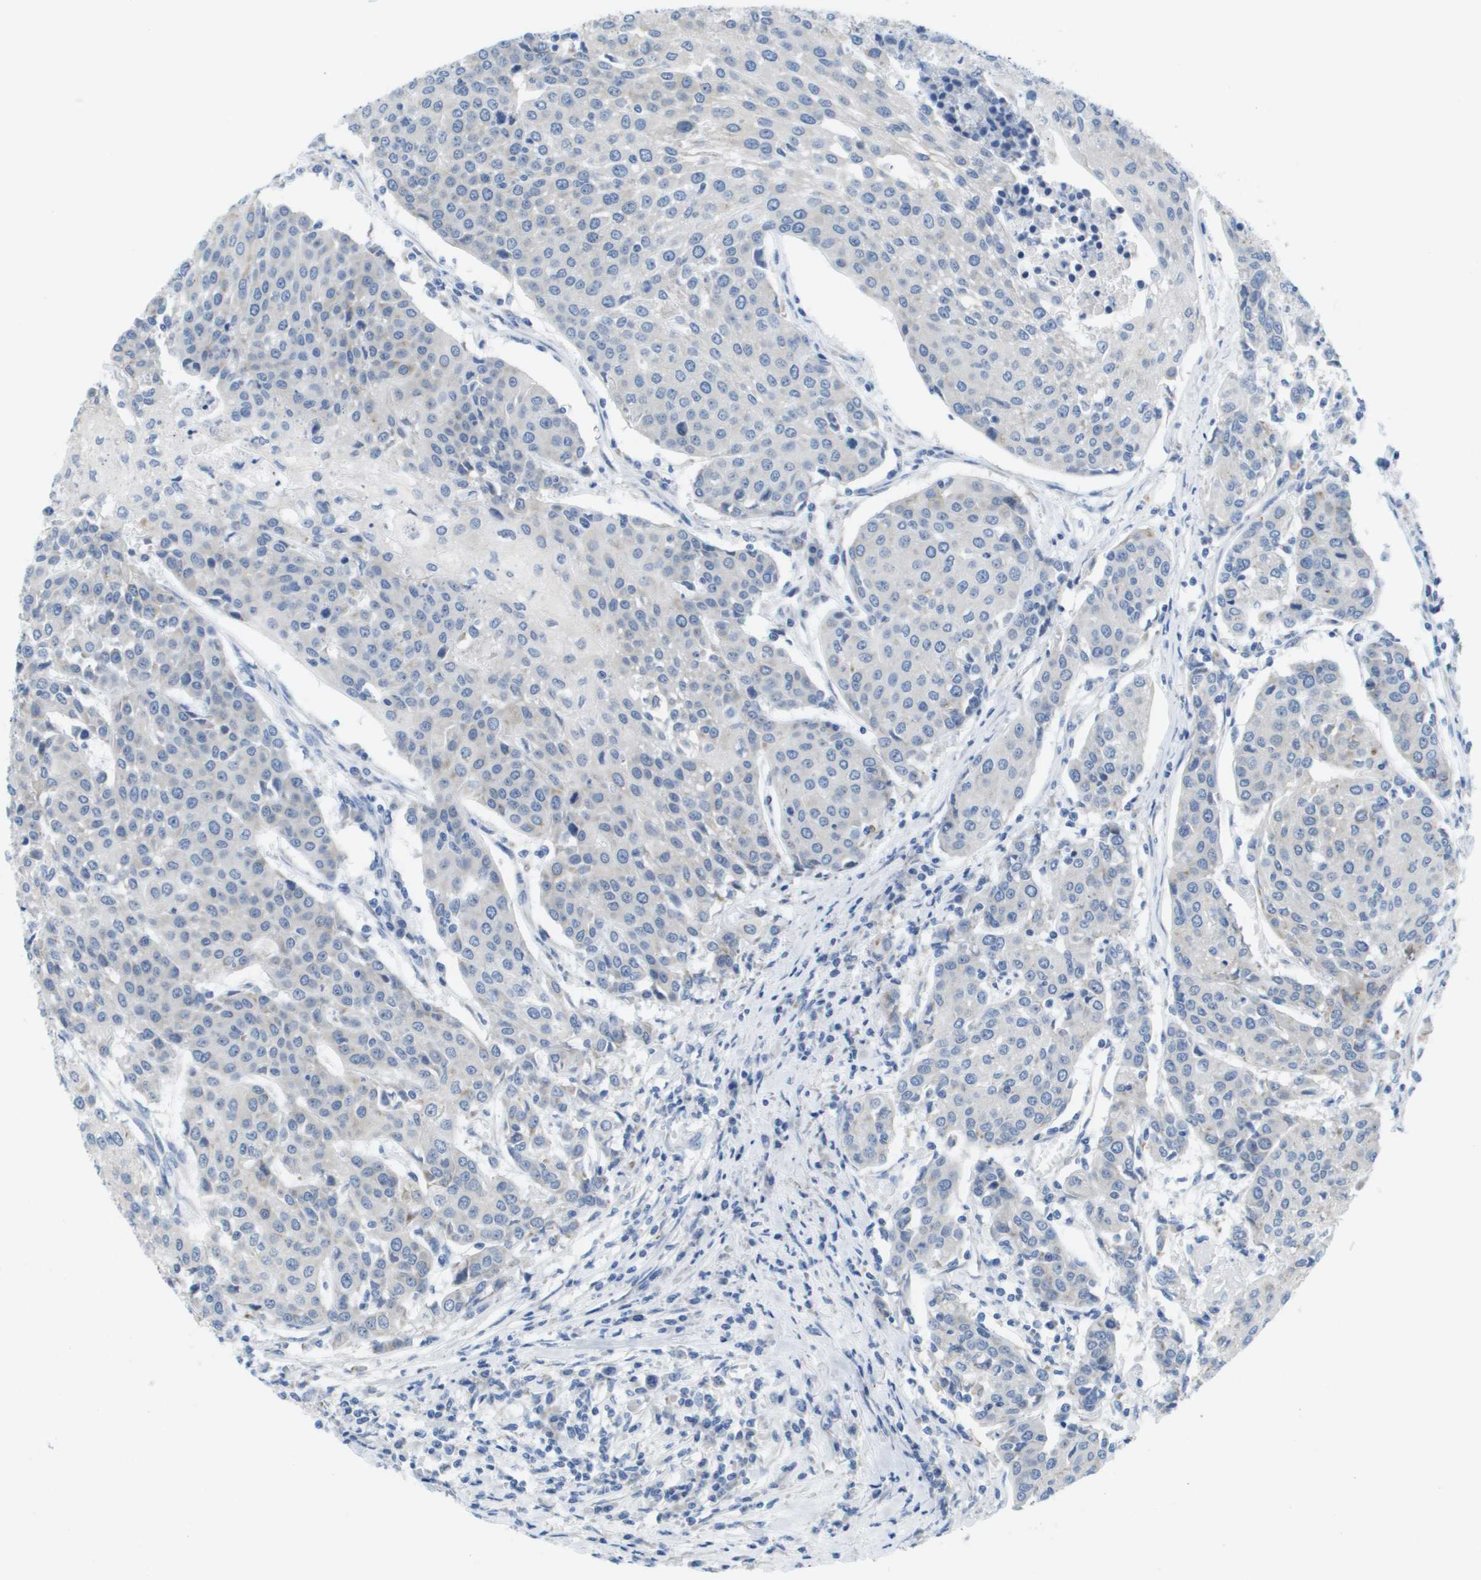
{"staining": {"intensity": "negative", "quantity": "none", "location": "none"}, "tissue": "urothelial cancer", "cell_type": "Tumor cells", "image_type": "cancer", "snomed": [{"axis": "morphology", "description": "Urothelial carcinoma, High grade"}, {"axis": "topography", "description": "Urinary bladder"}], "caption": "Urothelial cancer stained for a protein using IHC displays no staining tumor cells.", "gene": "PTDSS1", "patient": {"sex": "female", "age": 85}}